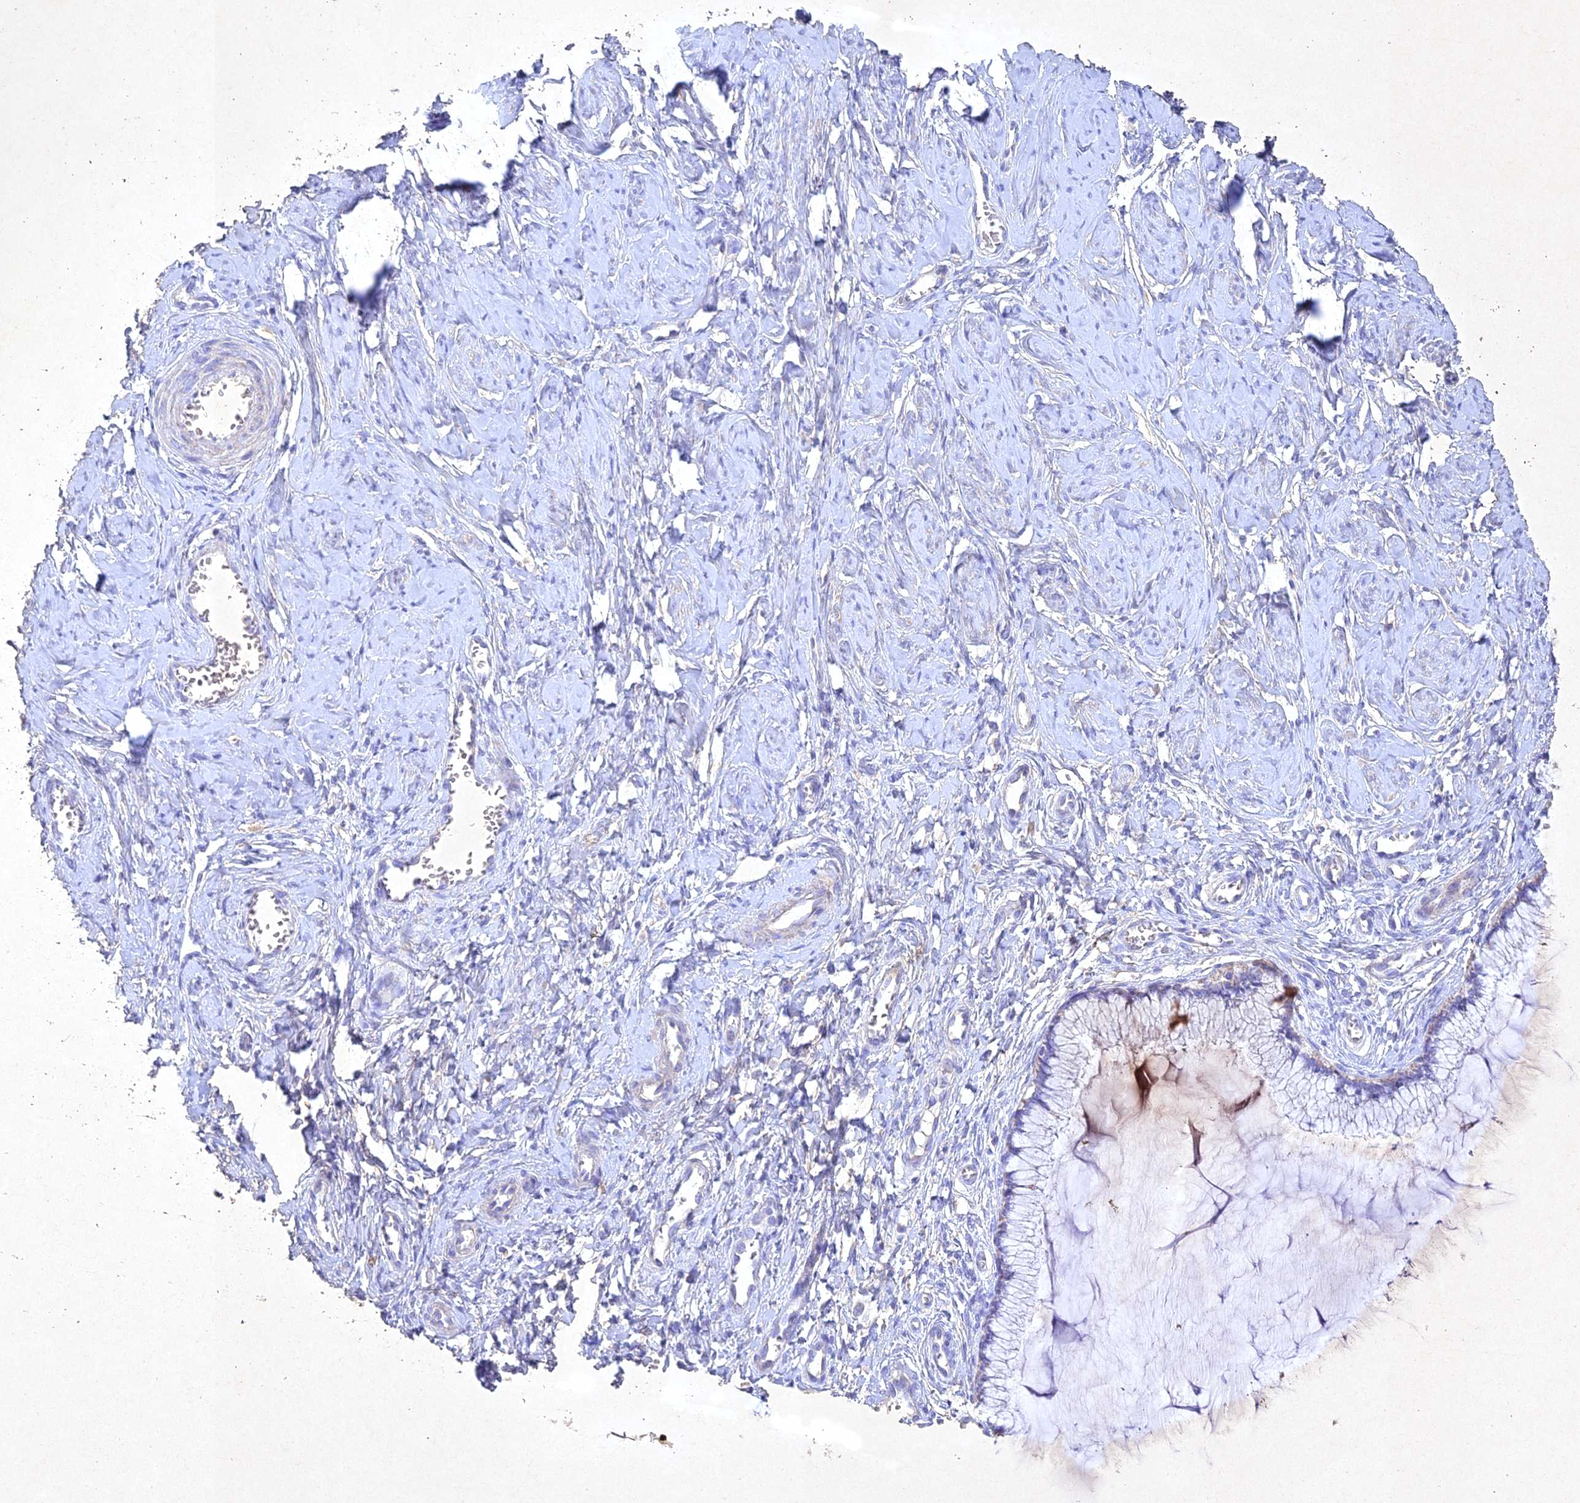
{"staining": {"intensity": "negative", "quantity": "none", "location": "none"}, "tissue": "cervix", "cell_type": "Glandular cells", "image_type": "normal", "snomed": [{"axis": "morphology", "description": "Normal tissue, NOS"}, {"axis": "morphology", "description": "Adenocarcinoma, NOS"}, {"axis": "topography", "description": "Cervix"}], "caption": "Glandular cells show no significant protein expression in benign cervix.", "gene": "NDUFV1", "patient": {"sex": "female", "age": 29}}